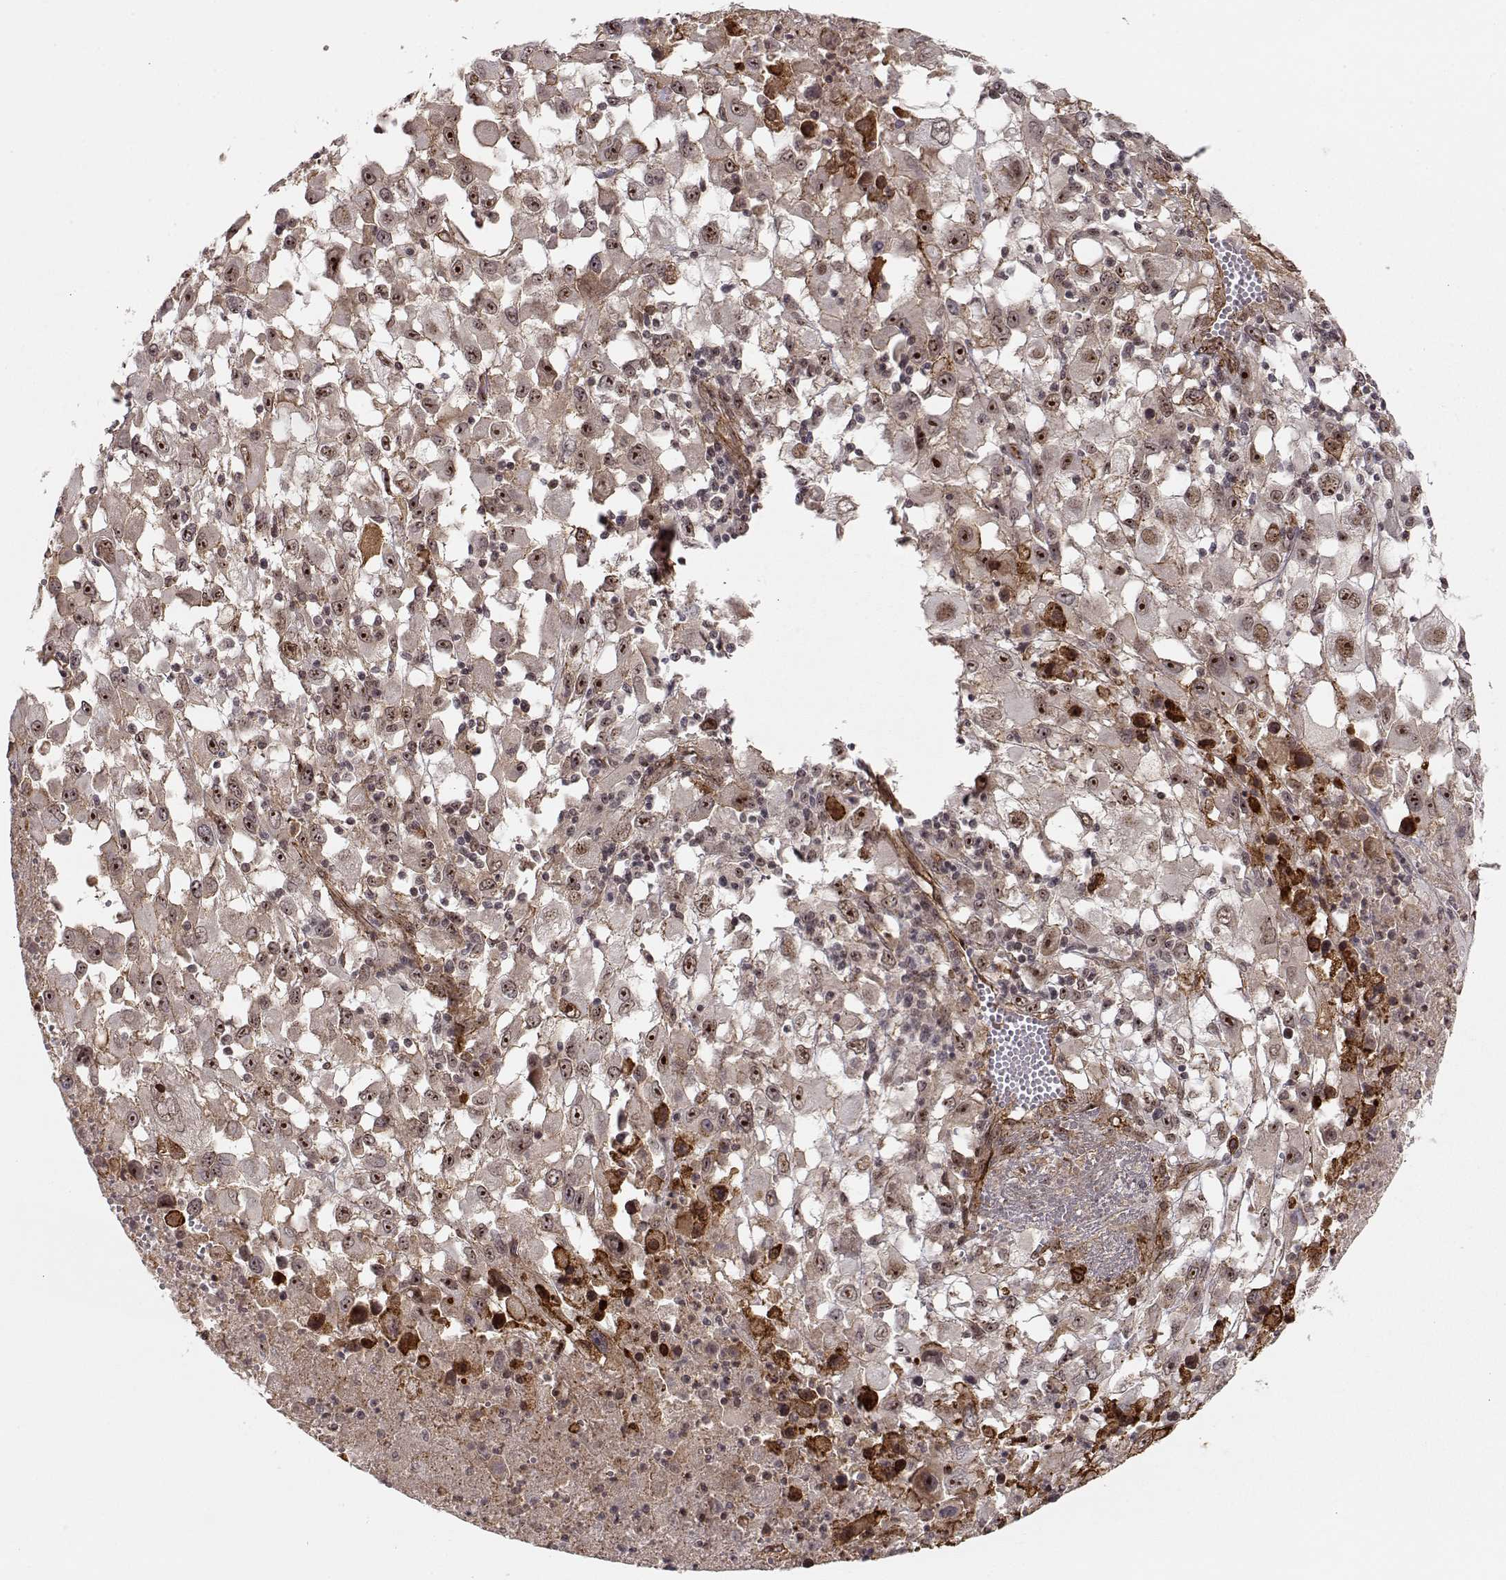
{"staining": {"intensity": "moderate", "quantity": ">75%", "location": "cytoplasmic/membranous,nuclear"}, "tissue": "melanoma", "cell_type": "Tumor cells", "image_type": "cancer", "snomed": [{"axis": "morphology", "description": "Malignant melanoma, Metastatic site"}, {"axis": "topography", "description": "Soft tissue"}], "caption": "A photomicrograph of human melanoma stained for a protein demonstrates moderate cytoplasmic/membranous and nuclear brown staining in tumor cells.", "gene": "CIR1", "patient": {"sex": "male", "age": 50}}